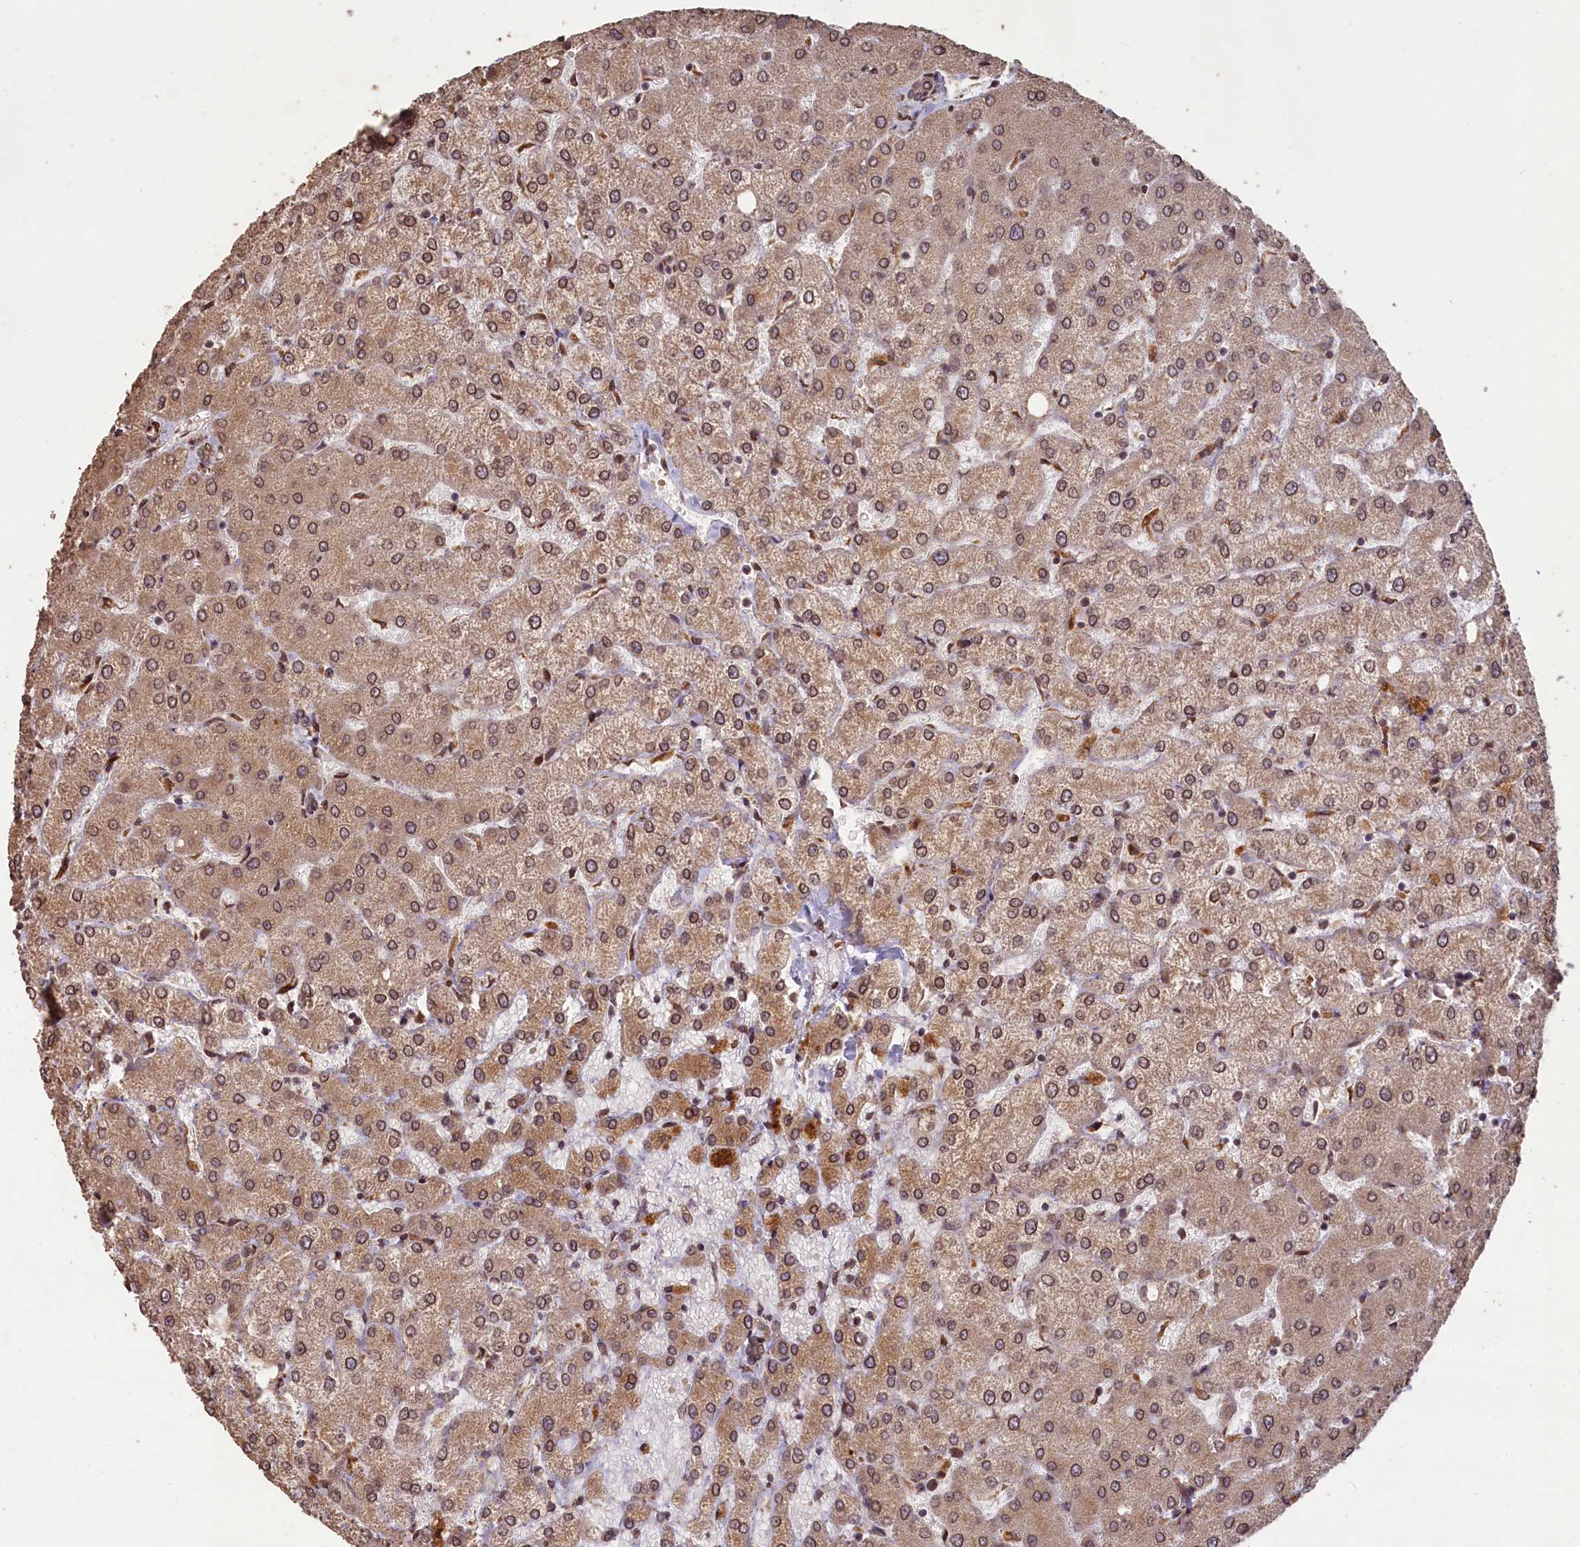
{"staining": {"intensity": "moderate", "quantity": ">75%", "location": "cytoplasmic/membranous"}, "tissue": "liver", "cell_type": "Cholangiocytes", "image_type": "normal", "snomed": [{"axis": "morphology", "description": "Normal tissue, NOS"}, {"axis": "topography", "description": "Liver"}], "caption": "Cholangiocytes demonstrate medium levels of moderate cytoplasmic/membranous staining in about >75% of cells in benign human liver.", "gene": "SLC38A7", "patient": {"sex": "female", "age": 54}}